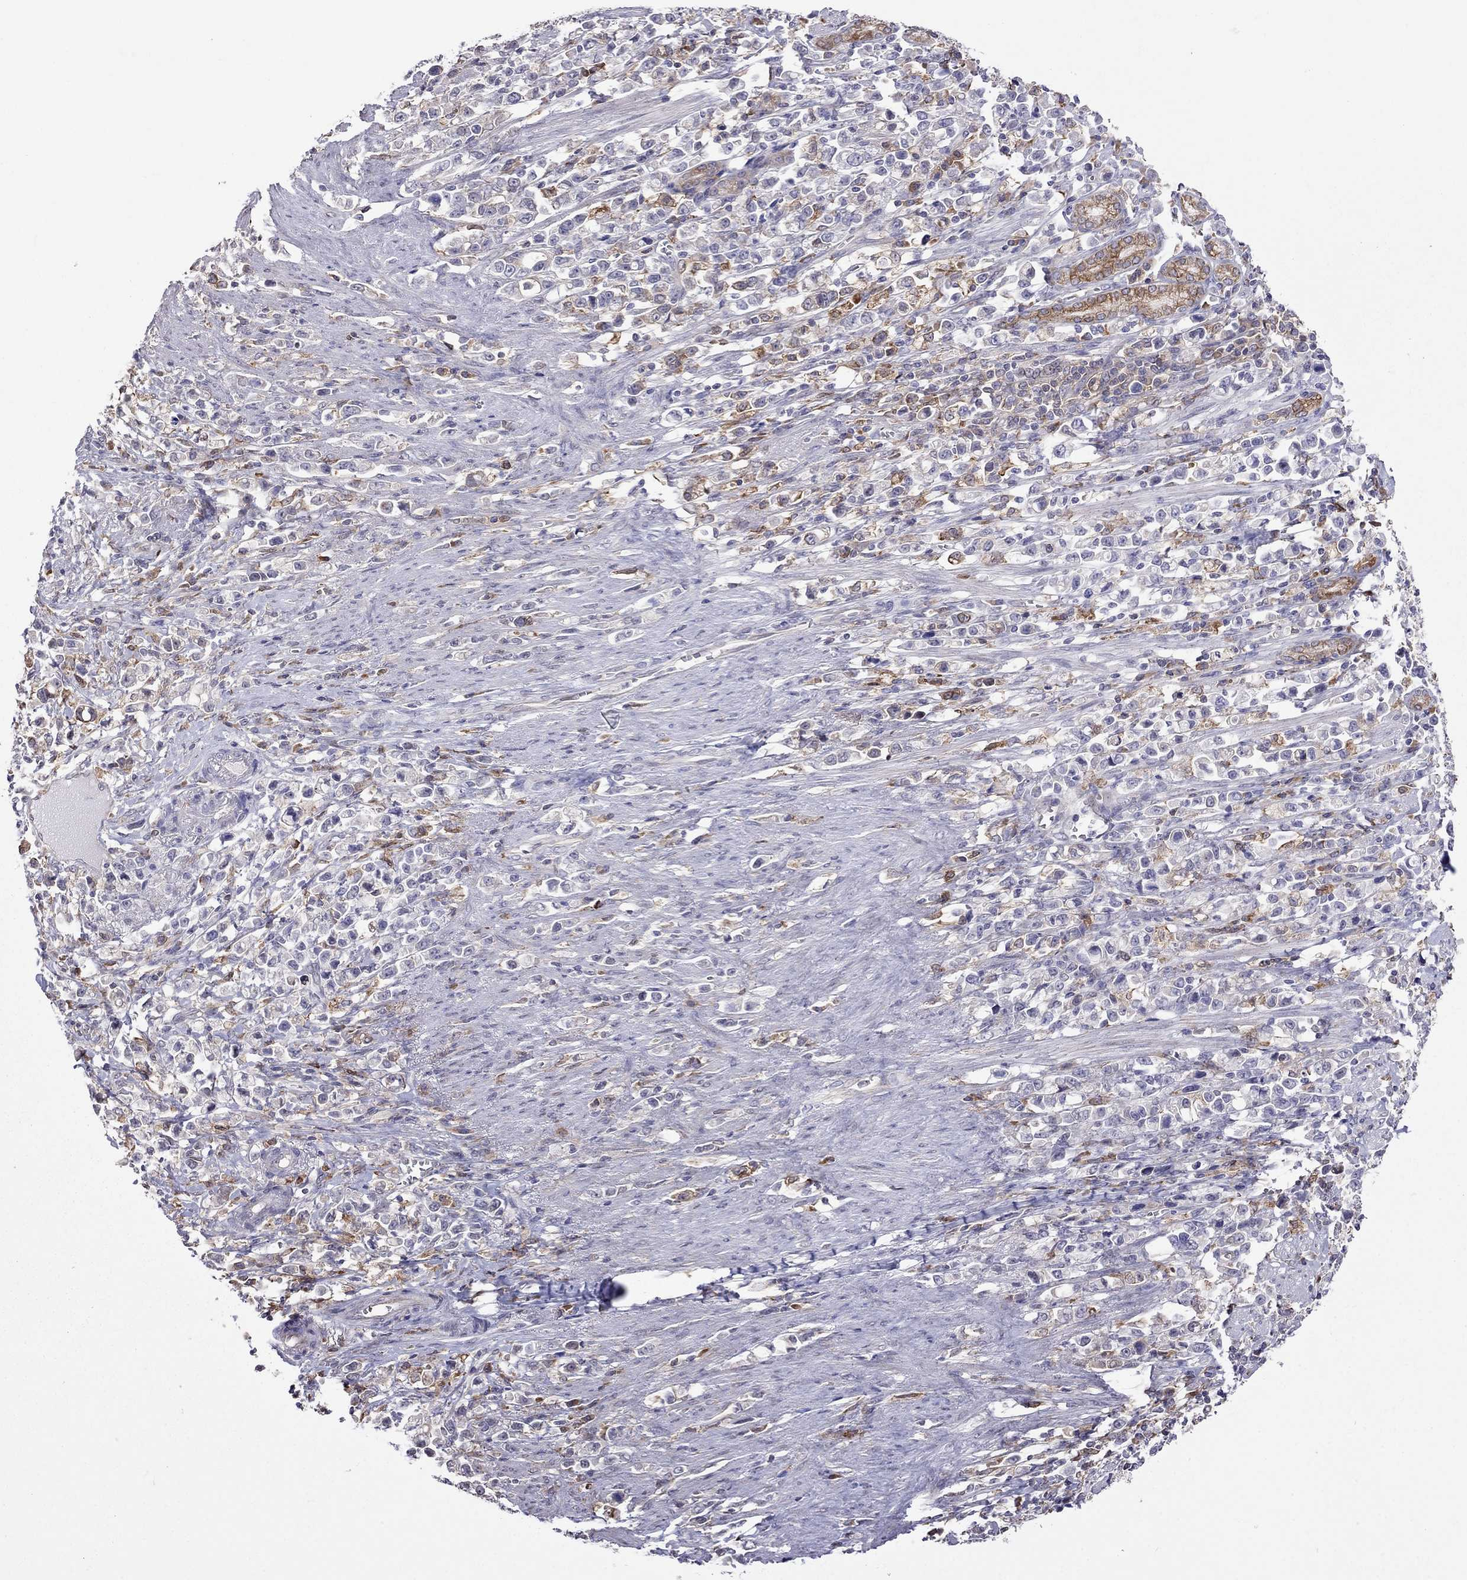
{"staining": {"intensity": "moderate", "quantity": "<25%", "location": "cytoplasmic/membranous"}, "tissue": "stomach cancer", "cell_type": "Tumor cells", "image_type": "cancer", "snomed": [{"axis": "morphology", "description": "Adenocarcinoma, NOS"}, {"axis": "topography", "description": "Stomach"}], "caption": "Tumor cells show moderate cytoplasmic/membranous positivity in about <25% of cells in stomach cancer.", "gene": "ADAM28", "patient": {"sex": "male", "age": 63}}